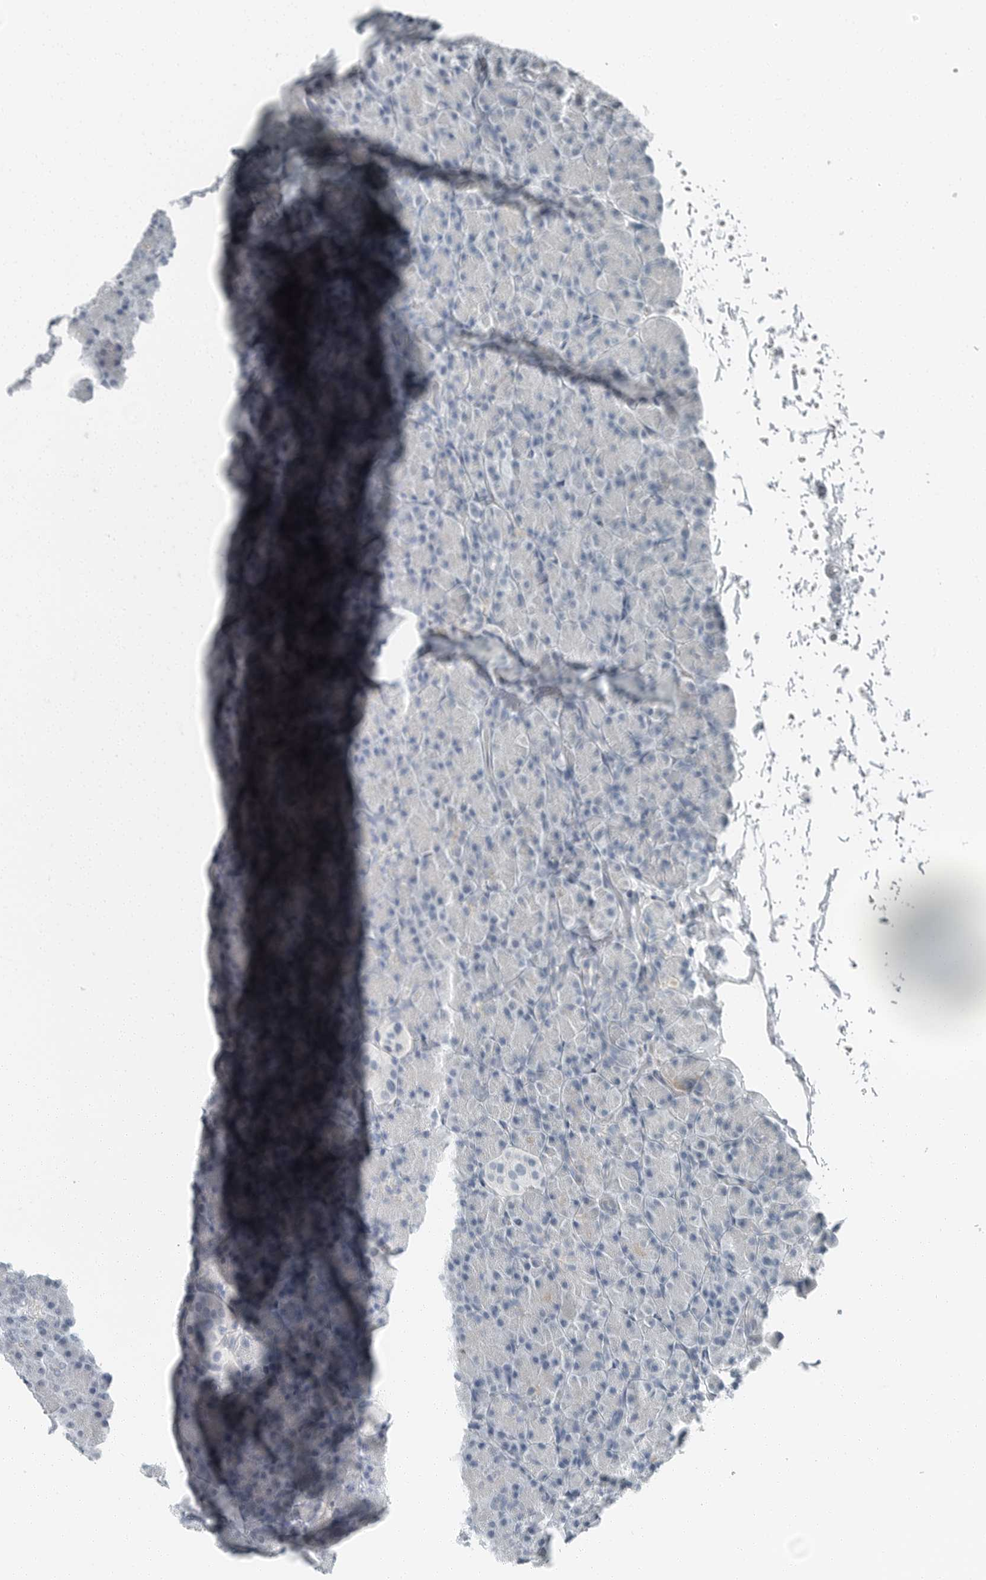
{"staining": {"intensity": "negative", "quantity": "none", "location": "none"}, "tissue": "pancreas", "cell_type": "Exocrine glandular cells", "image_type": "normal", "snomed": [{"axis": "morphology", "description": "Normal tissue, NOS"}, {"axis": "topography", "description": "Pancreas"}], "caption": "High power microscopy micrograph of an immunohistochemistry histopathology image of benign pancreas, revealing no significant expression in exocrine glandular cells.", "gene": "ZPBP2", "patient": {"sex": "female", "age": 43}}